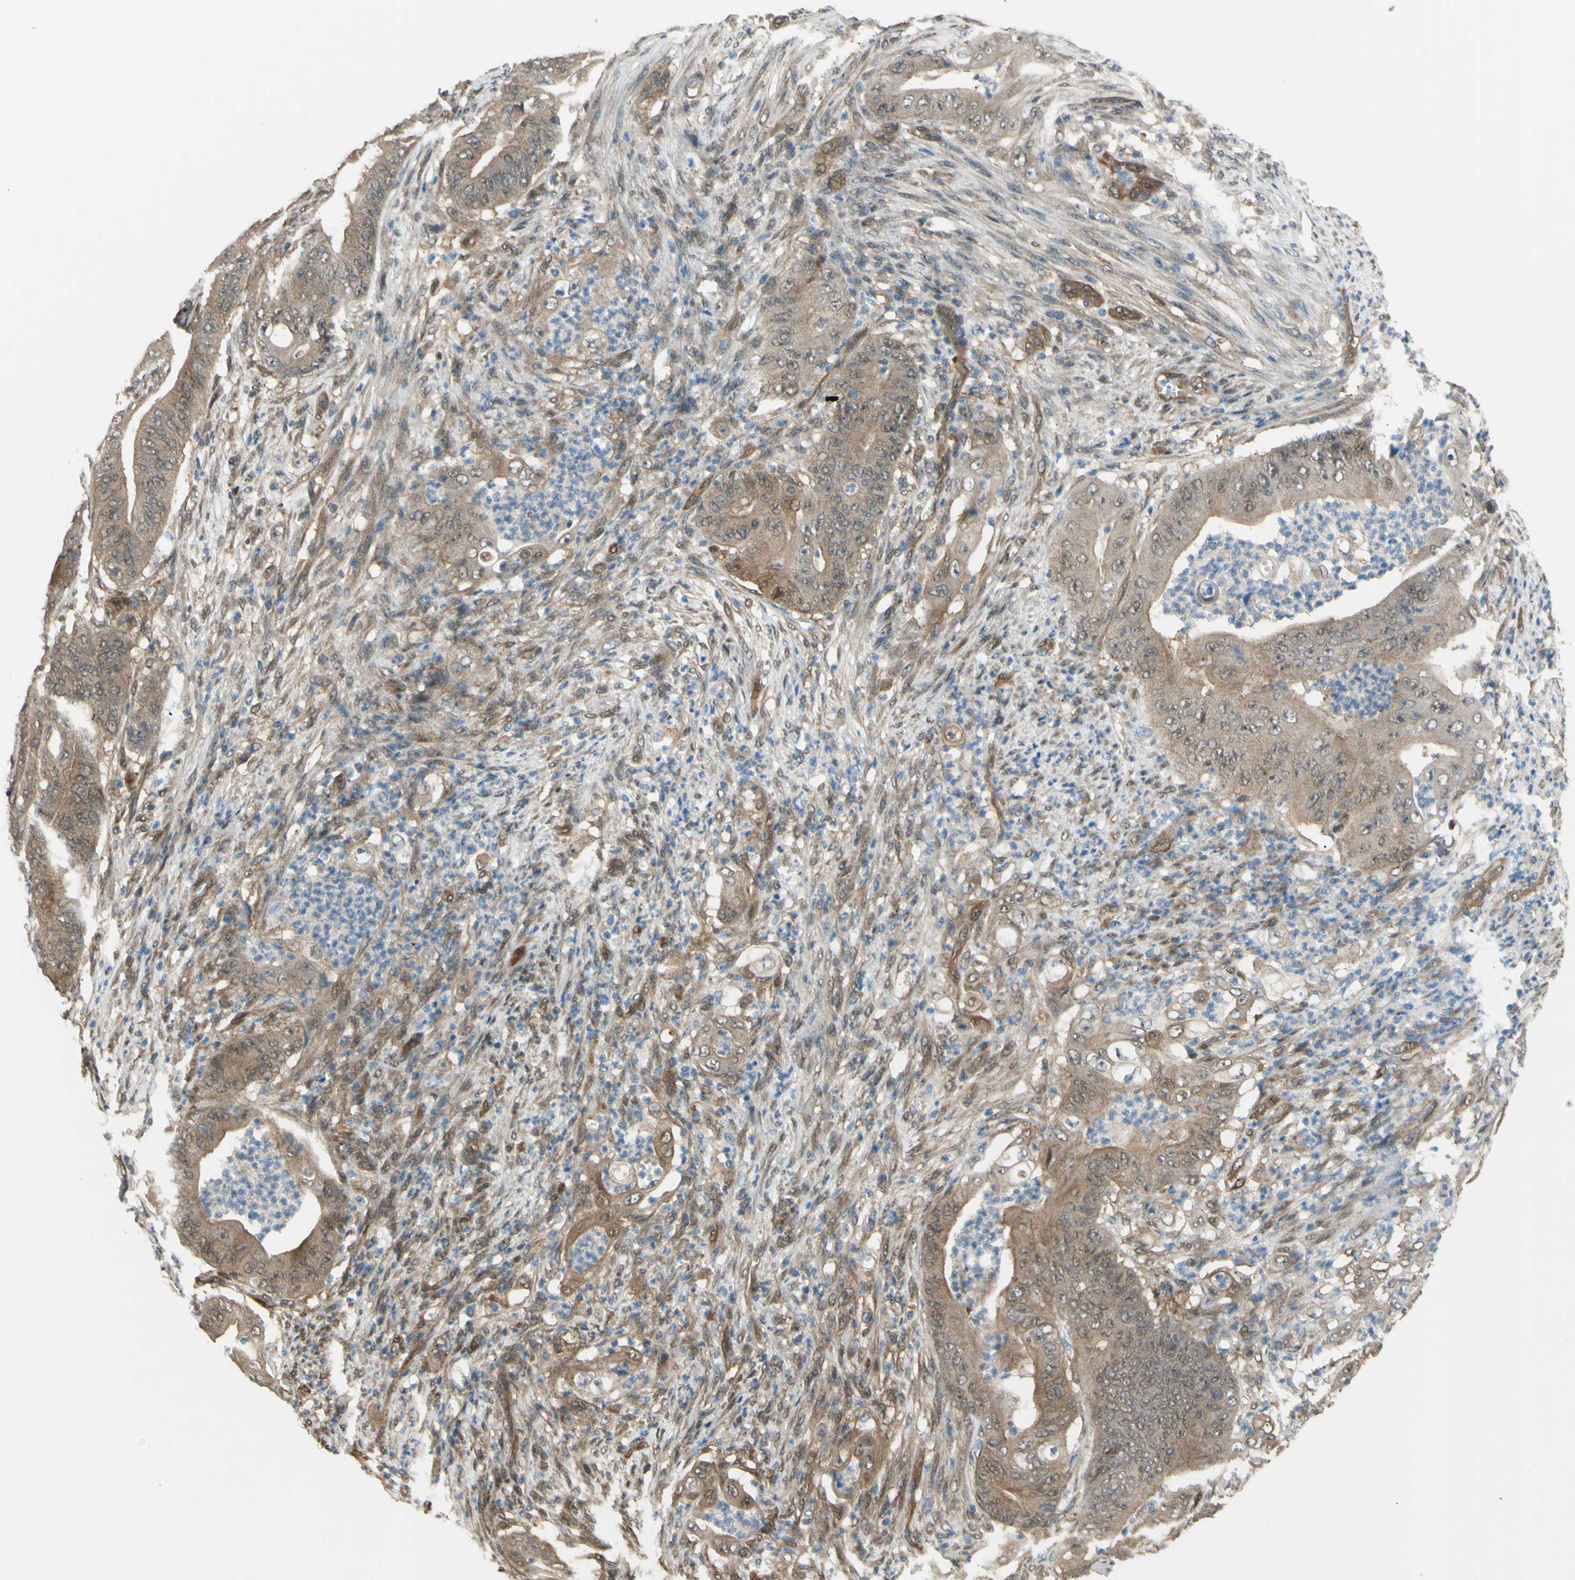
{"staining": {"intensity": "moderate", "quantity": ">75%", "location": "cytoplasmic/membranous"}, "tissue": "stomach cancer", "cell_type": "Tumor cells", "image_type": "cancer", "snomed": [{"axis": "morphology", "description": "Adenocarcinoma, NOS"}, {"axis": "topography", "description": "Stomach"}], "caption": "The histopathology image exhibits a brown stain indicating the presence of a protein in the cytoplasmic/membranous of tumor cells in stomach adenocarcinoma. The staining was performed using DAB (3,3'-diaminobenzidine) to visualize the protein expression in brown, while the nuclei were stained in blue with hematoxylin (Magnification: 20x).", "gene": "YWHAQ", "patient": {"sex": "female", "age": 73}}